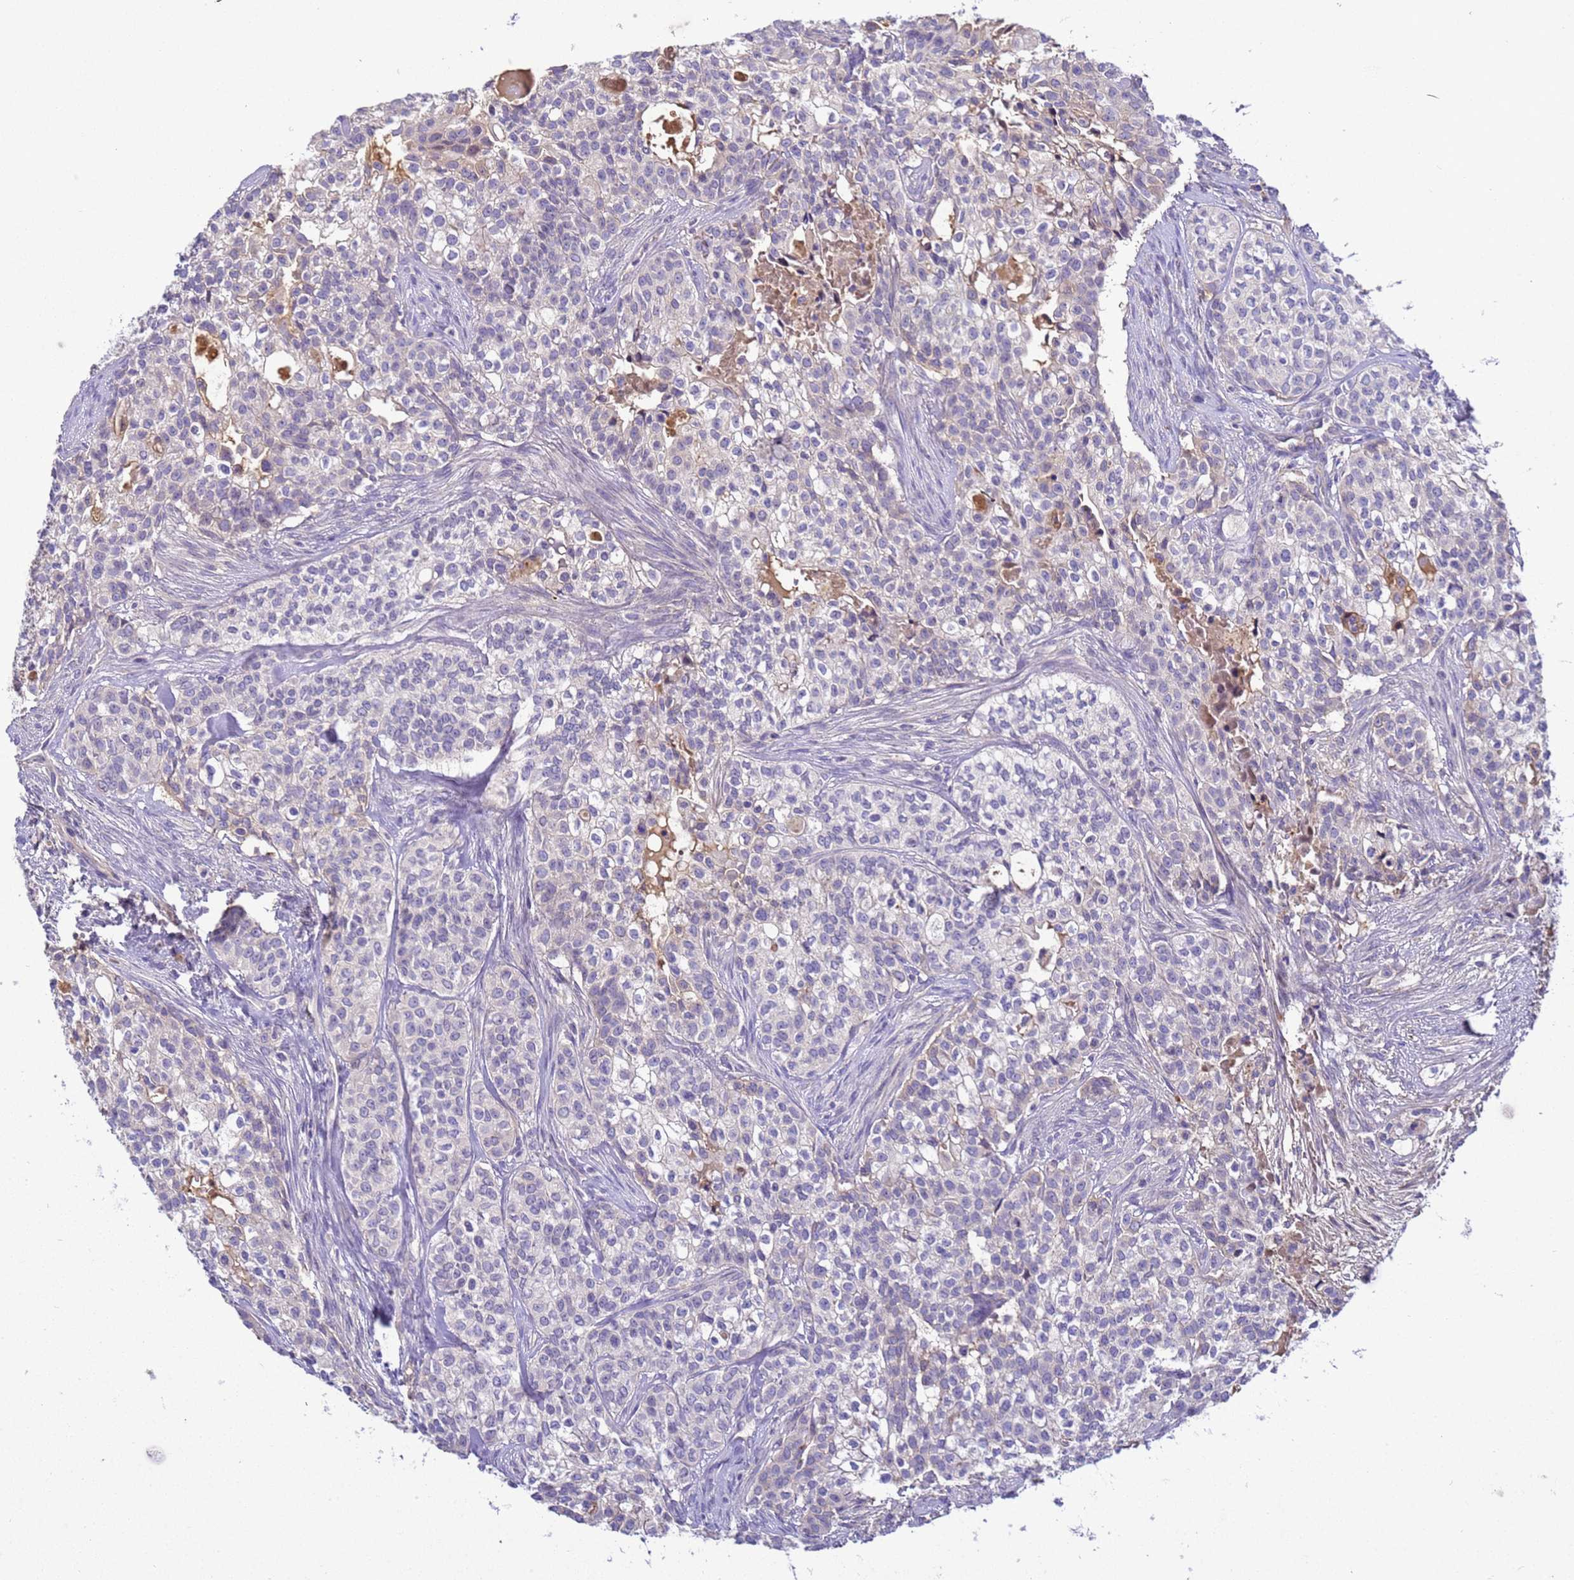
{"staining": {"intensity": "negative", "quantity": "none", "location": "none"}, "tissue": "head and neck cancer", "cell_type": "Tumor cells", "image_type": "cancer", "snomed": [{"axis": "morphology", "description": "Adenocarcinoma, NOS"}, {"axis": "topography", "description": "Head-Neck"}], "caption": "An image of human head and neck cancer is negative for staining in tumor cells.", "gene": "TBCD", "patient": {"sex": "male", "age": 81}}